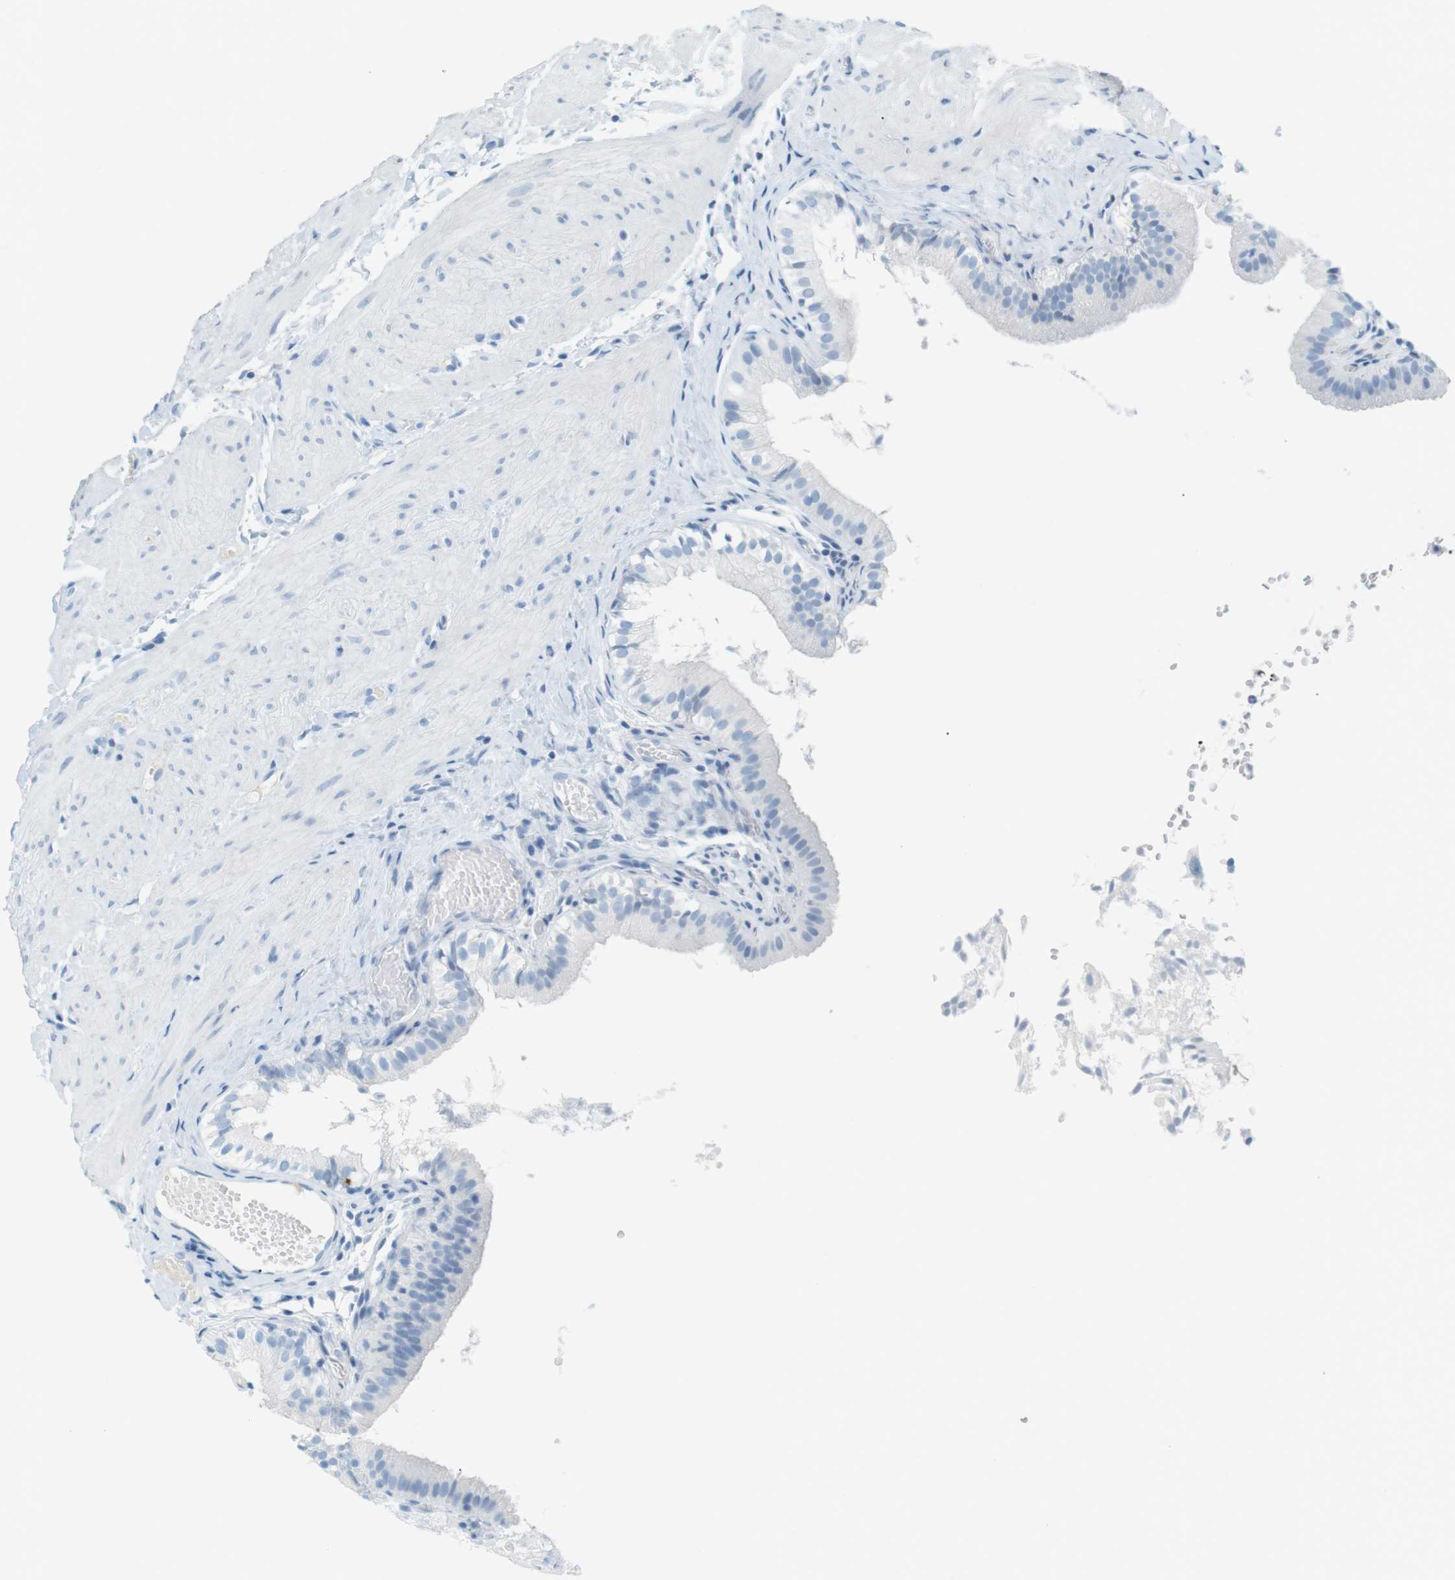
{"staining": {"intensity": "negative", "quantity": "none", "location": "none"}, "tissue": "gallbladder", "cell_type": "Glandular cells", "image_type": "normal", "snomed": [{"axis": "morphology", "description": "Normal tissue, NOS"}, {"axis": "topography", "description": "Gallbladder"}], "caption": "High magnification brightfield microscopy of unremarkable gallbladder stained with DAB (3,3'-diaminobenzidine) (brown) and counterstained with hematoxylin (blue): glandular cells show no significant staining. (DAB immunohistochemistry with hematoxylin counter stain).", "gene": "AZGP1", "patient": {"sex": "female", "age": 26}}